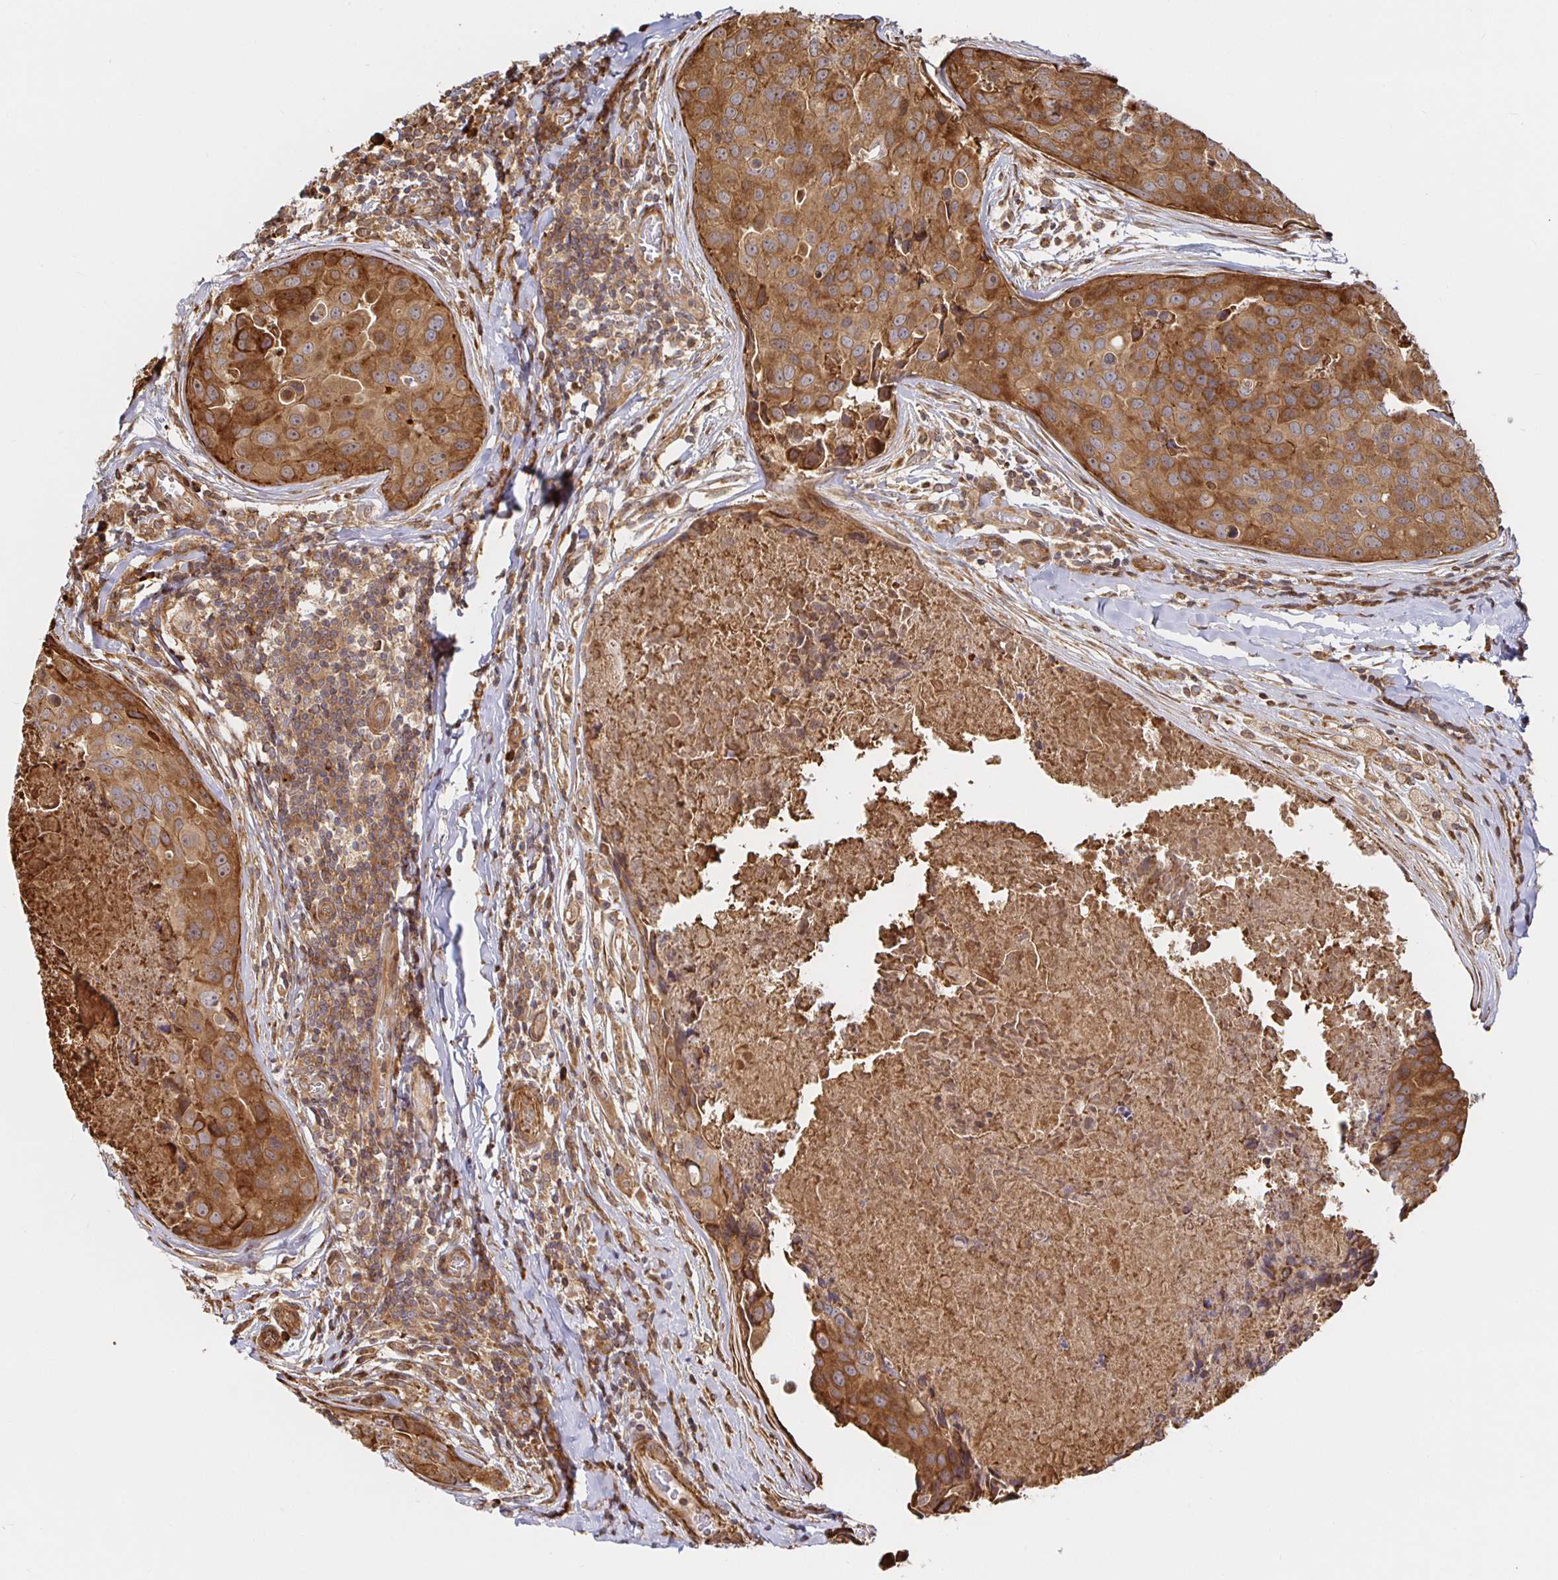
{"staining": {"intensity": "strong", "quantity": ">75%", "location": "cytoplasmic/membranous"}, "tissue": "breast cancer", "cell_type": "Tumor cells", "image_type": "cancer", "snomed": [{"axis": "morphology", "description": "Duct carcinoma"}, {"axis": "topography", "description": "Breast"}], "caption": "This micrograph exhibits immunohistochemistry (IHC) staining of infiltrating ductal carcinoma (breast), with high strong cytoplasmic/membranous positivity in approximately >75% of tumor cells.", "gene": "STRAP", "patient": {"sex": "female", "age": 24}}